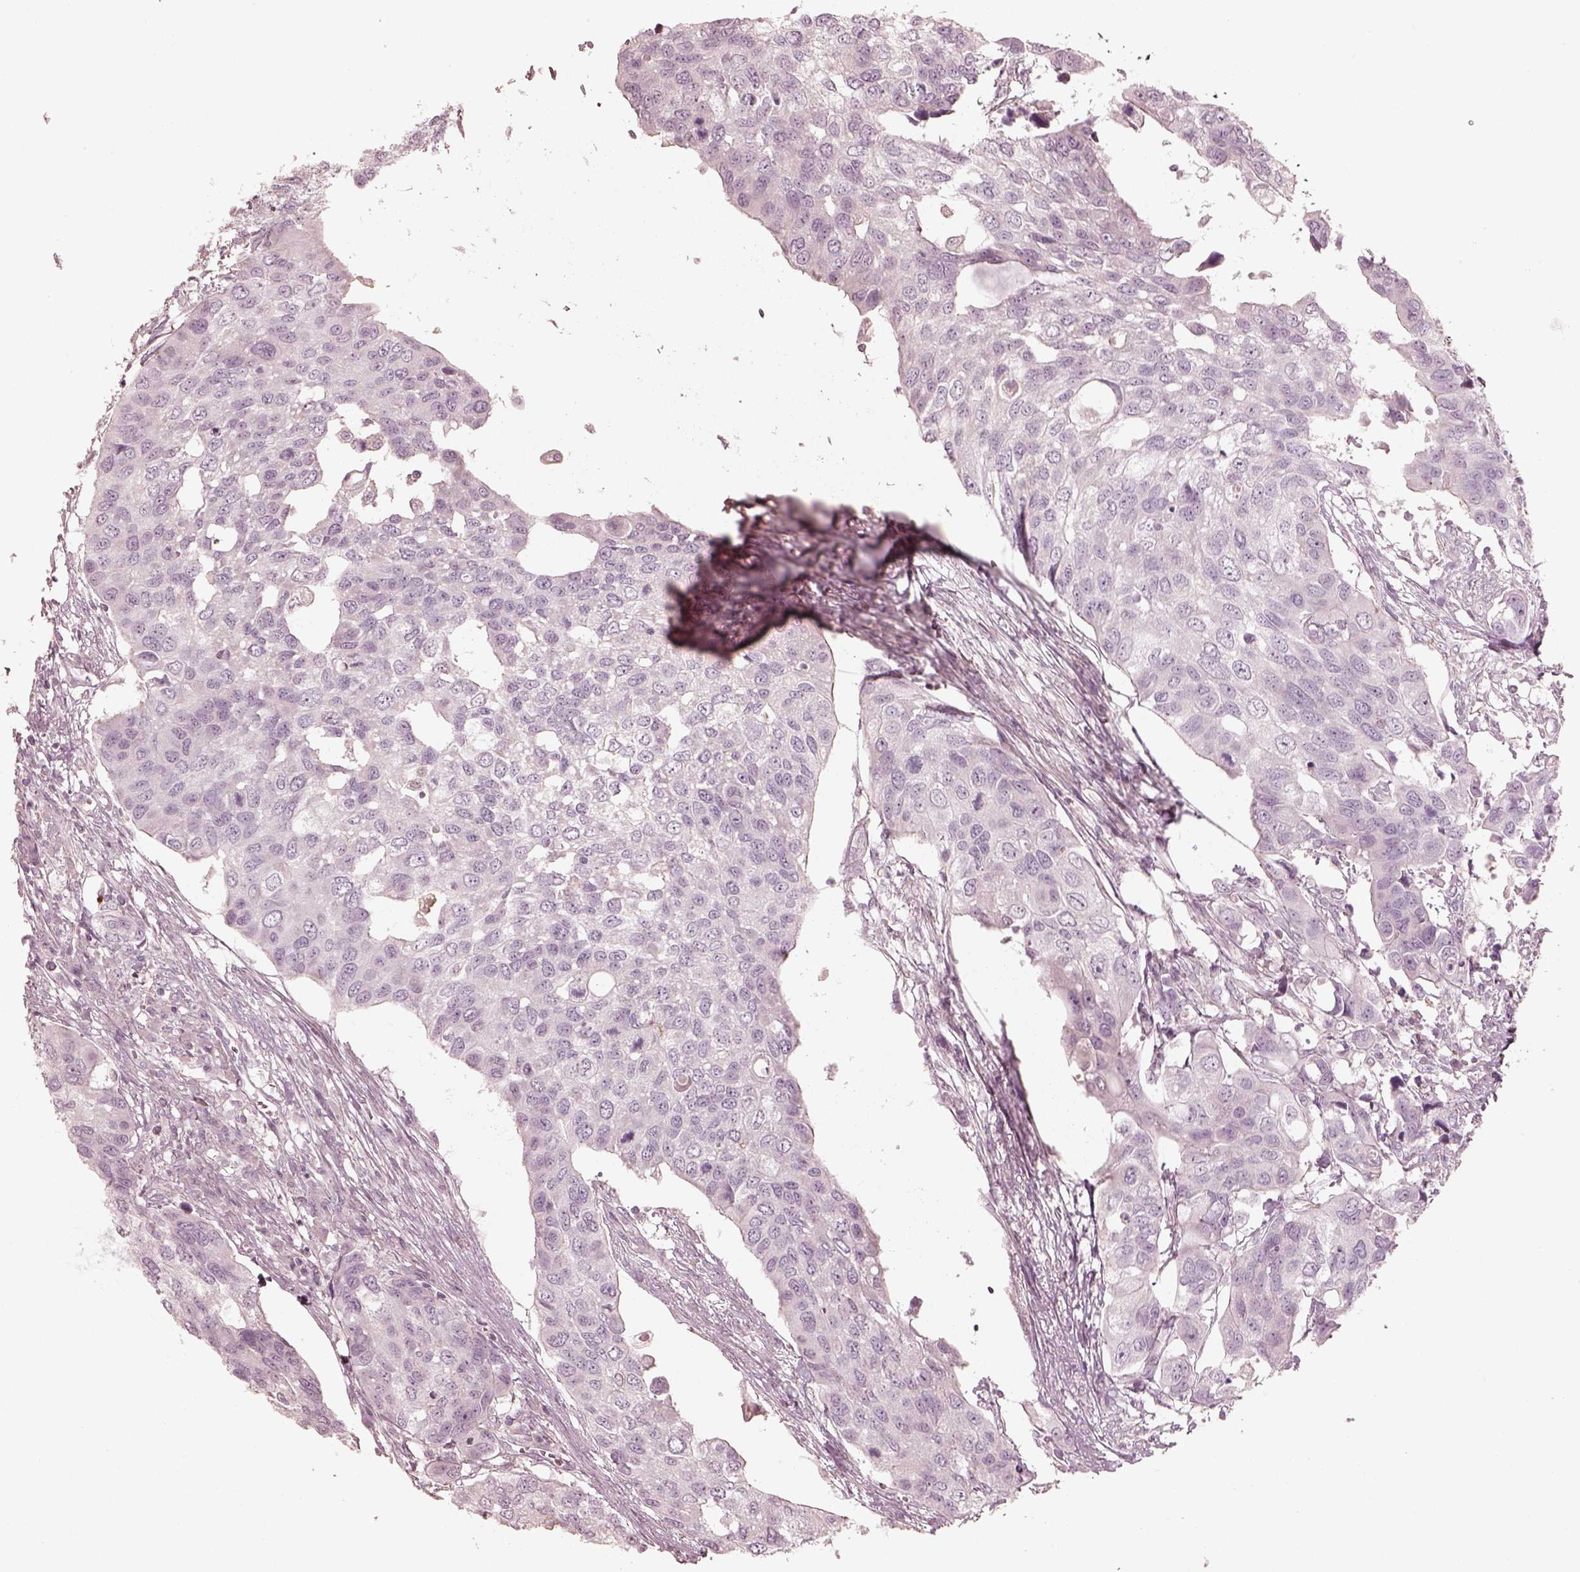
{"staining": {"intensity": "negative", "quantity": "none", "location": "none"}, "tissue": "urothelial cancer", "cell_type": "Tumor cells", "image_type": "cancer", "snomed": [{"axis": "morphology", "description": "Urothelial carcinoma, High grade"}, {"axis": "topography", "description": "Urinary bladder"}], "caption": "Urothelial carcinoma (high-grade) stained for a protein using immunohistochemistry shows no positivity tumor cells.", "gene": "PRLHR", "patient": {"sex": "male", "age": 60}}